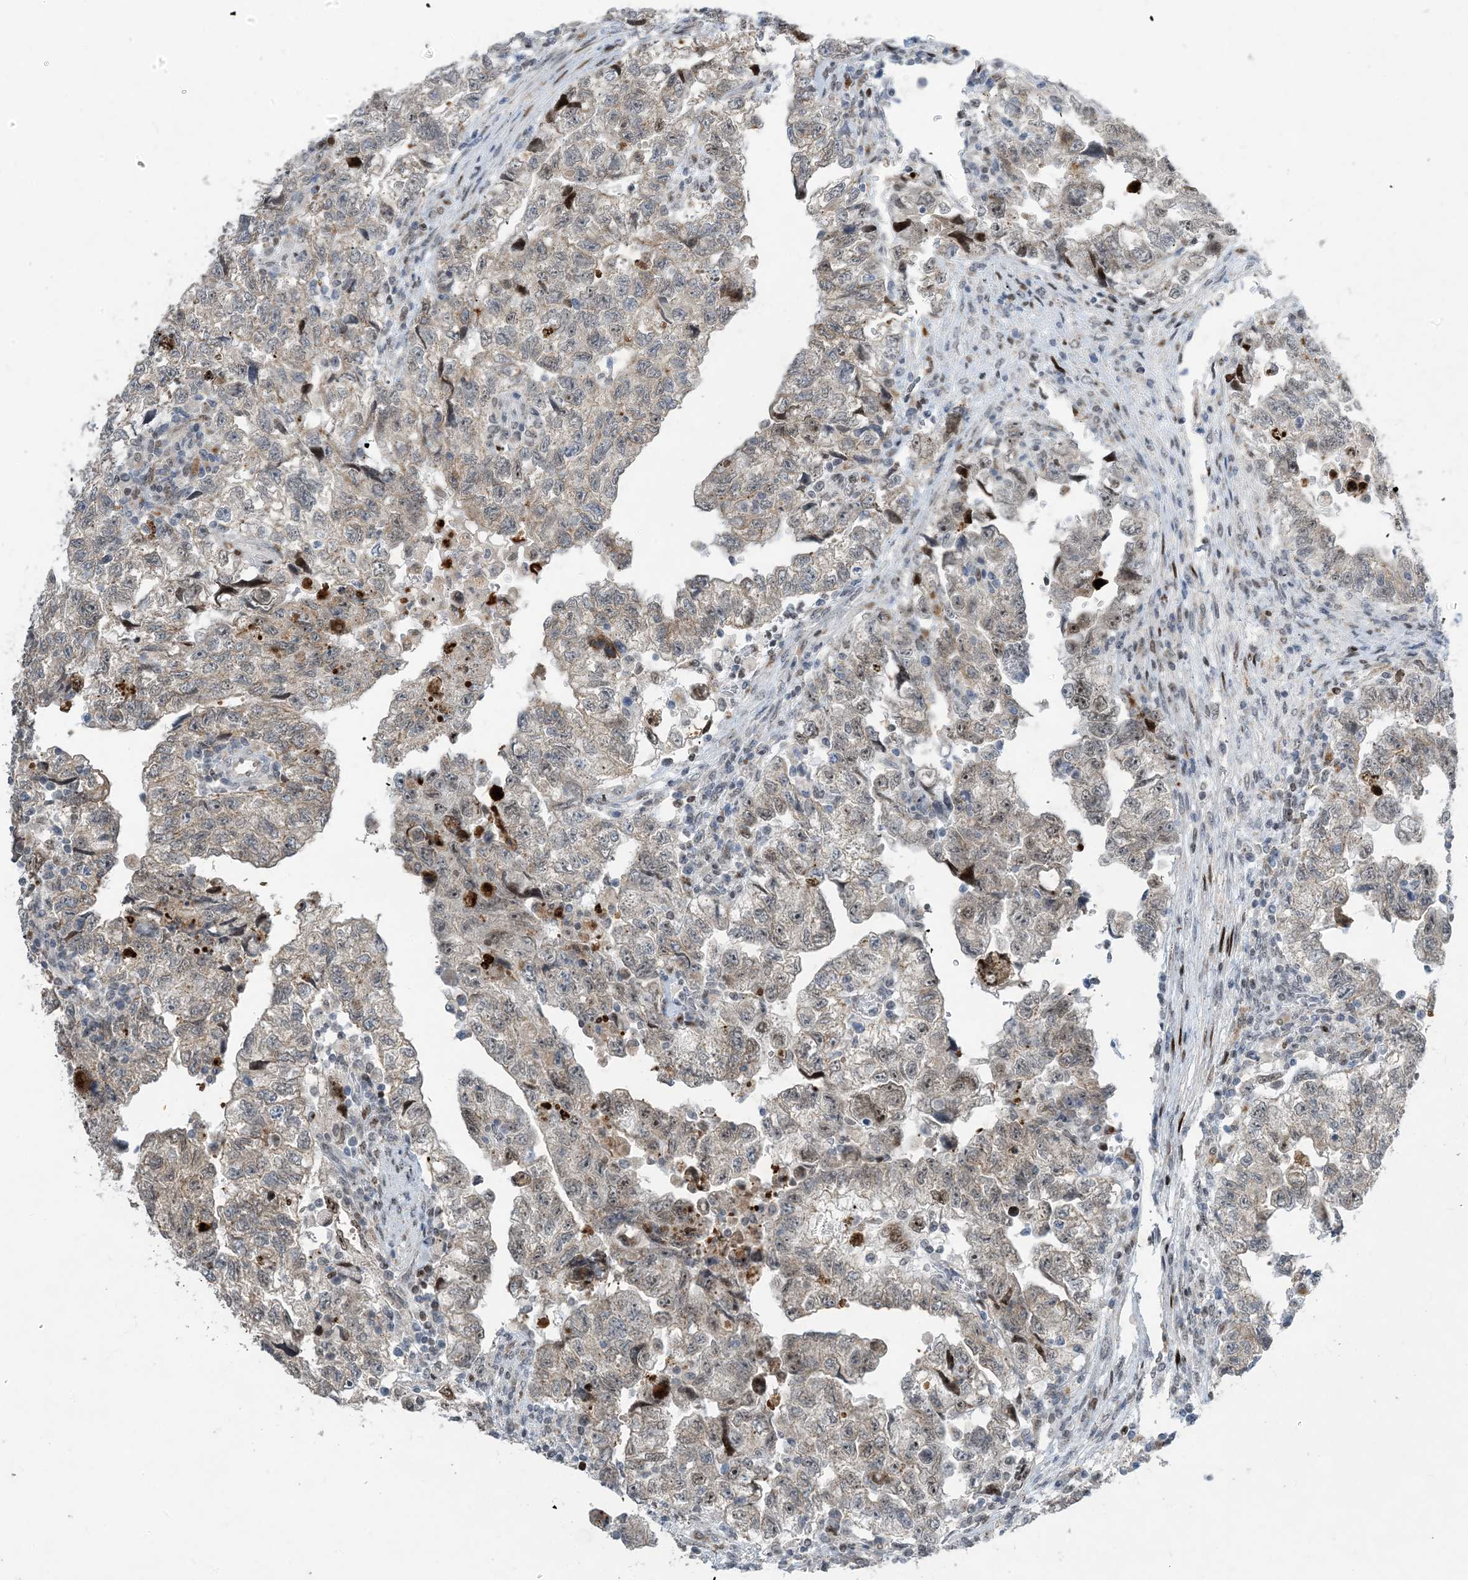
{"staining": {"intensity": "moderate", "quantity": "<25%", "location": "nuclear"}, "tissue": "testis cancer", "cell_type": "Tumor cells", "image_type": "cancer", "snomed": [{"axis": "morphology", "description": "Carcinoma, Embryonal, NOS"}, {"axis": "topography", "description": "Testis"}], "caption": "Protein expression analysis of testis embryonal carcinoma demonstrates moderate nuclear expression in about <25% of tumor cells. (Brightfield microscopy of DAB IHC at high magnification).", "gene": "SLC25A53", "patient": {"sex": "male", "age": 36}}